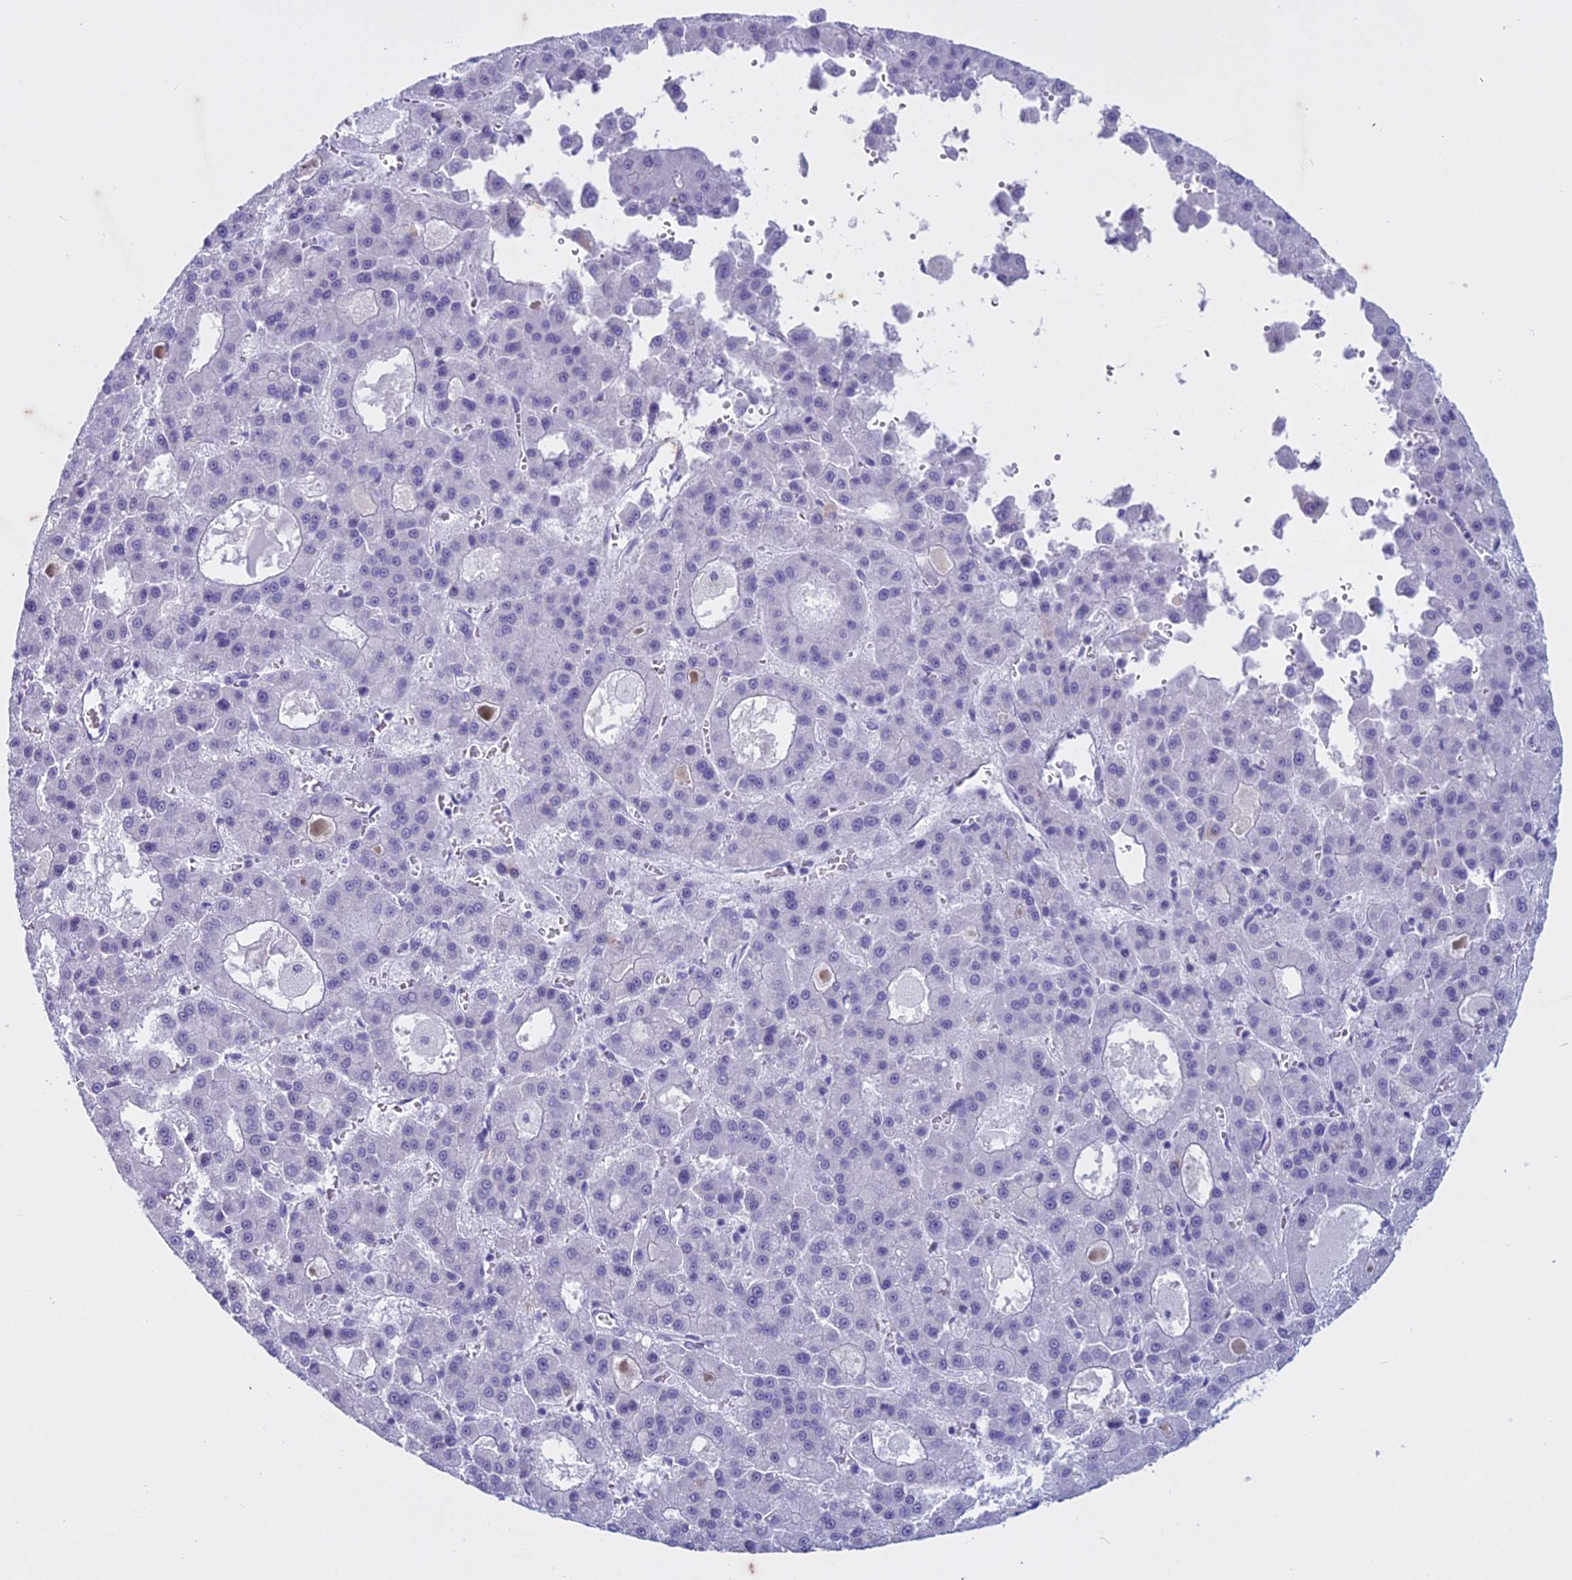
{"staining": {"intensity": "negative", "quantity": "none", "location": "none"}, "tissue": "liver cancer", "cell_type": "Tumor cells", "image_type": "cancer", "snomed": [{"axis": "morphology", "description": "Carcinoma, Hepatocellular, NOS"}, {"axis": "topography", "description": "Liver"}], "caption": "Immunohistochemical staining of liver hepatocellular carcinoma shows no significant staining in tumor cells. The staining was performed using DAB (3,3'-diaminobenzidine) to visualize the protein expression in brown, while the nuclei were stained in blue with hematoxylin (Magnification: 20x).", "gene": "HMGB4", "patient": {"sex": "male", "age": 70}}